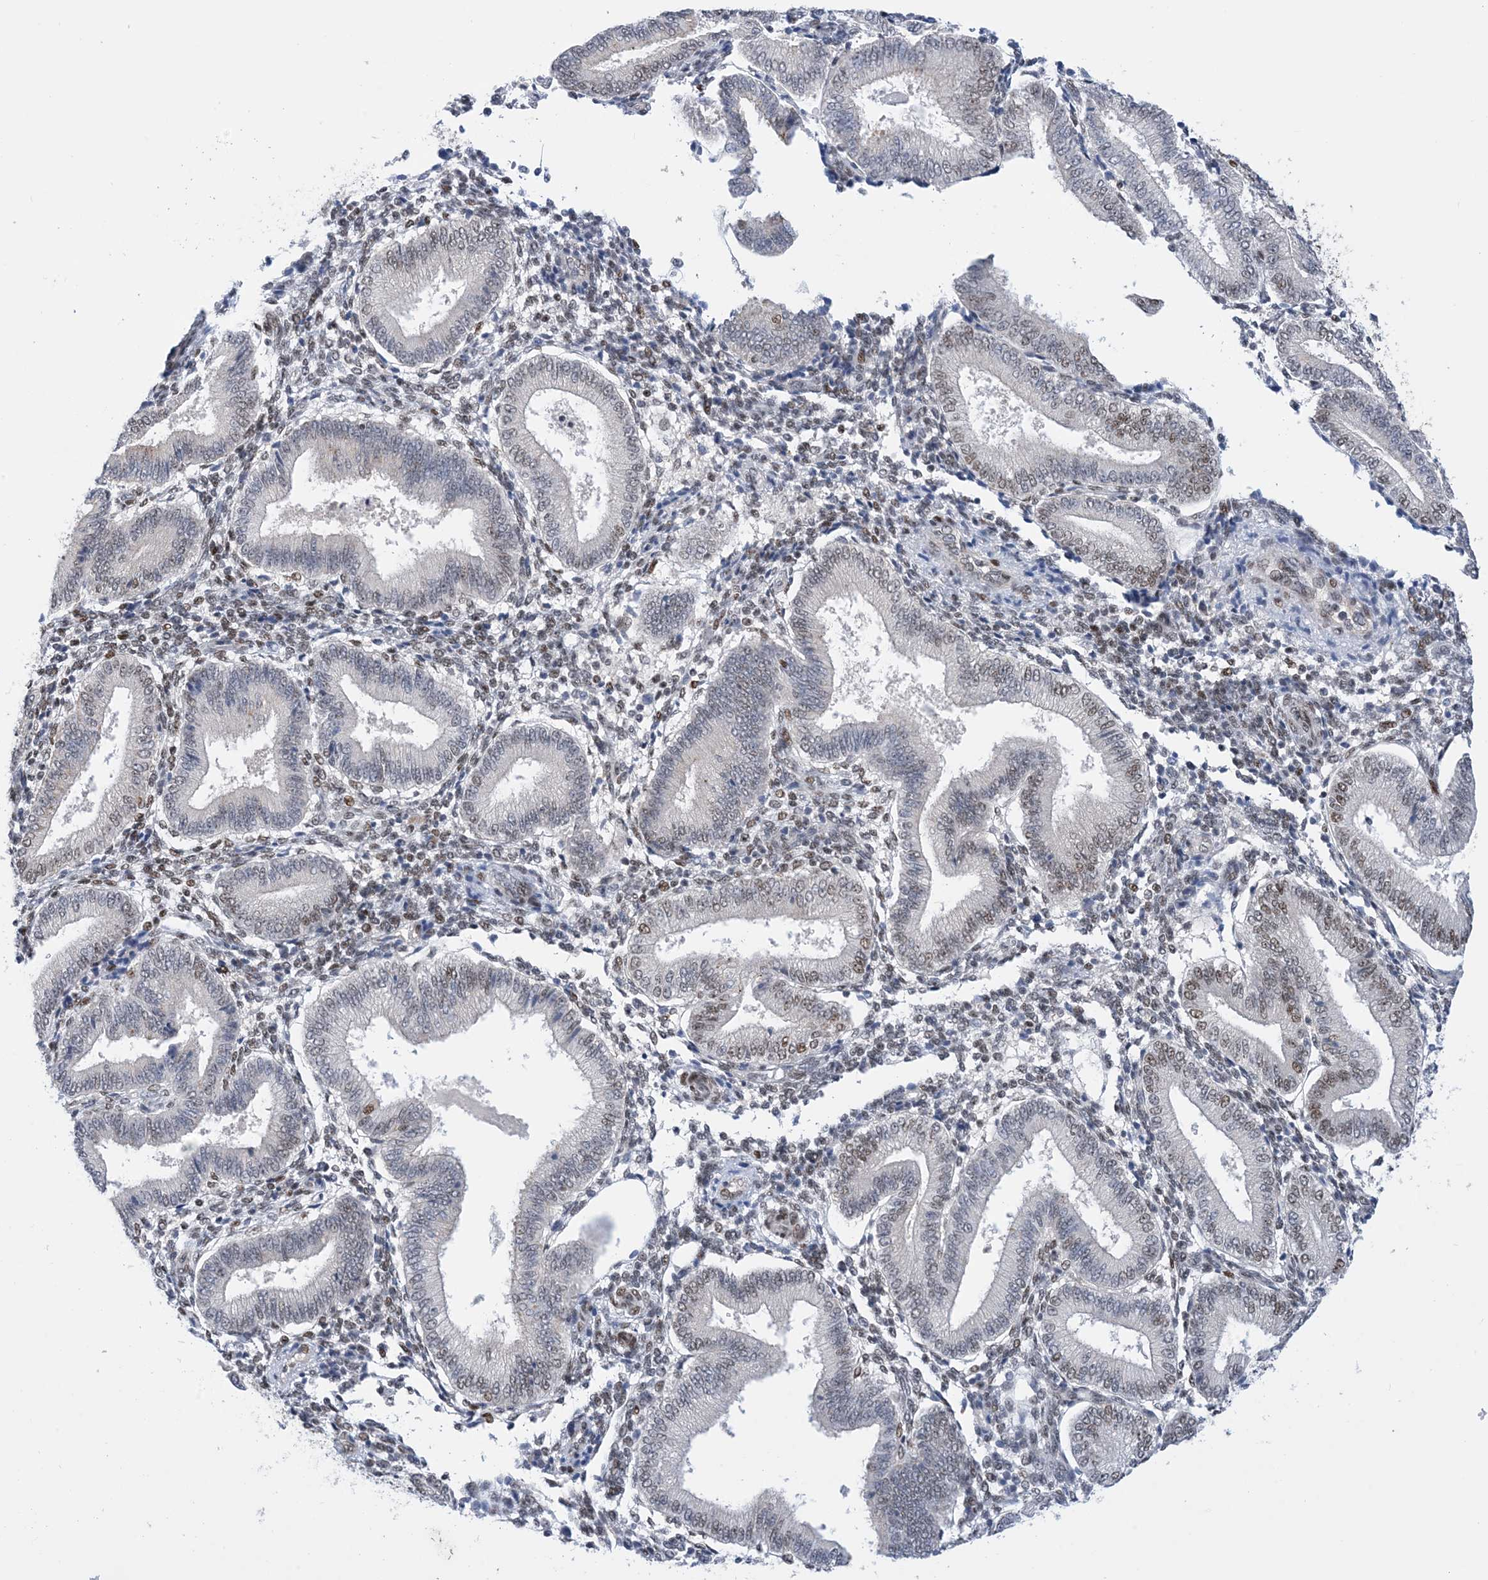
{"staining": {"intensity": "moderate", "quantity": "25%-75%", "location": "nuclear"}, "tissue": "endometrium", "cell_type": "Cells in endometrial stroma", "image_type": "normal", "snomed": [{"axis": "morphology", "description": "Normal tissue, NOS"}, {"axis": "topography", "description": "Endometrium"}], "caption": "Moderate nuclear positivity is appreciated in about 25%-75% of cells in endometrial stroma in normal endometrium. (DAB IHC with brightfield microscopy, high magnification).", "gene": "TSPYL1", "patient": {"sex": "female", "age": 39}}